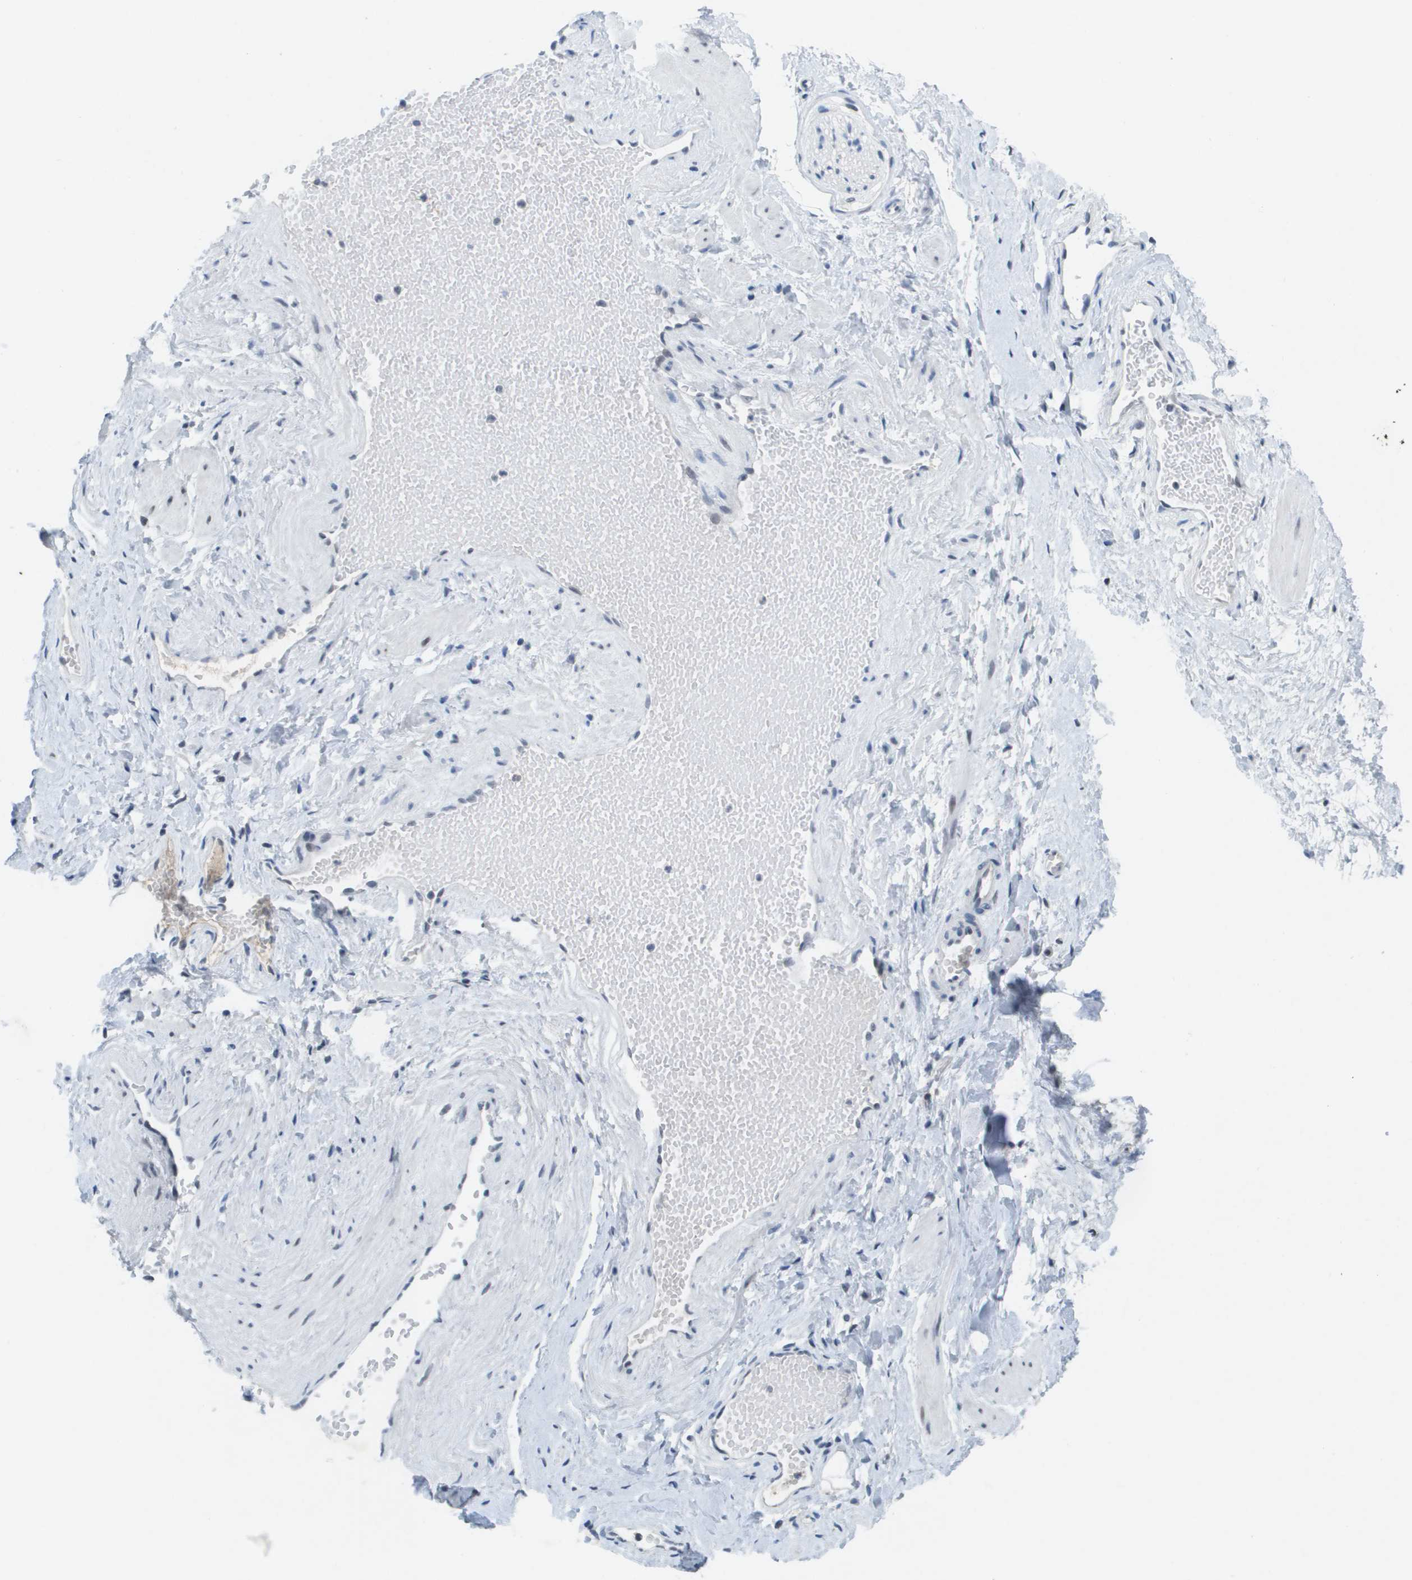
{"staining": {"intensity": "moderate", "quantity": "<25%", "location": "nuclear"}, "tissue": "adipose tissue", "cell_type": "Adipocytes", "image_type": "normal", "snomed": [{"axis": "morphology", "description": "Normal tissue, NOS"}, {"axis": "topography", "description": "Soft tissue"}, {"axis": "topography", "description": "Vascular tissue"}], "caption": "Brown immunohistochemical staining in normal adipose tissue exhibits moderate nuclear positivity in approximately <25% of adipocytes.", "gene": "TP53RK", "patient": {"sex": "female", "age": 35}}